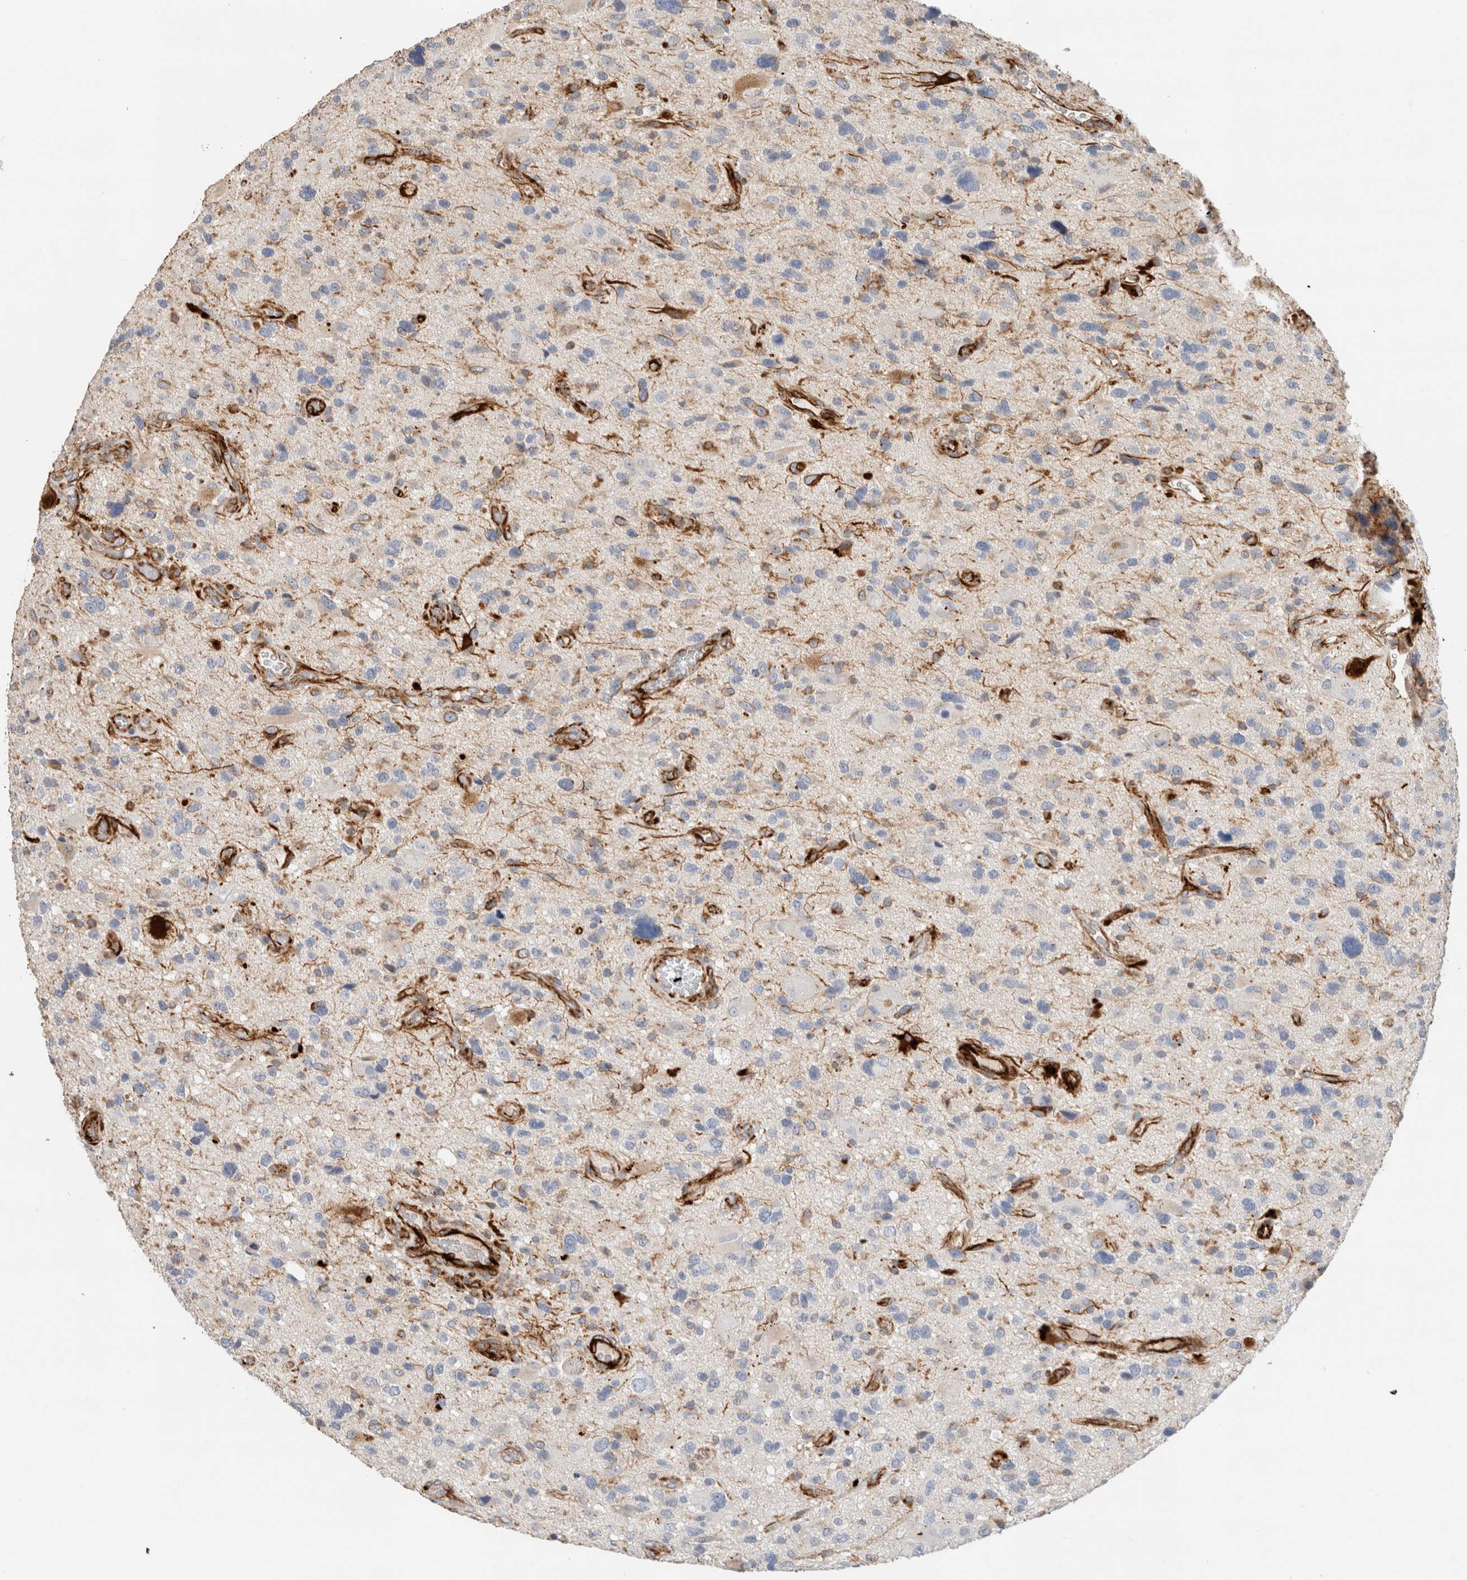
{"staining": {"intensity": "negative", "quantity": "none", "location": "none"}, "tissue": "glioma", "cell_type": "Tumor cells", "image_type": "cancer", "snomed": [{"axis": "morphology", "description": "Glioma, malignant, High grade"}, {"axis": "topography", "description": "Brain"}], "caption": "This is an immunohistochemistry photomicrograph of human malignant glioma (high-grade). There is no positivity in tumor cells.", "gene": "LY86", "patient": {"sex": "male", "age": 33}}